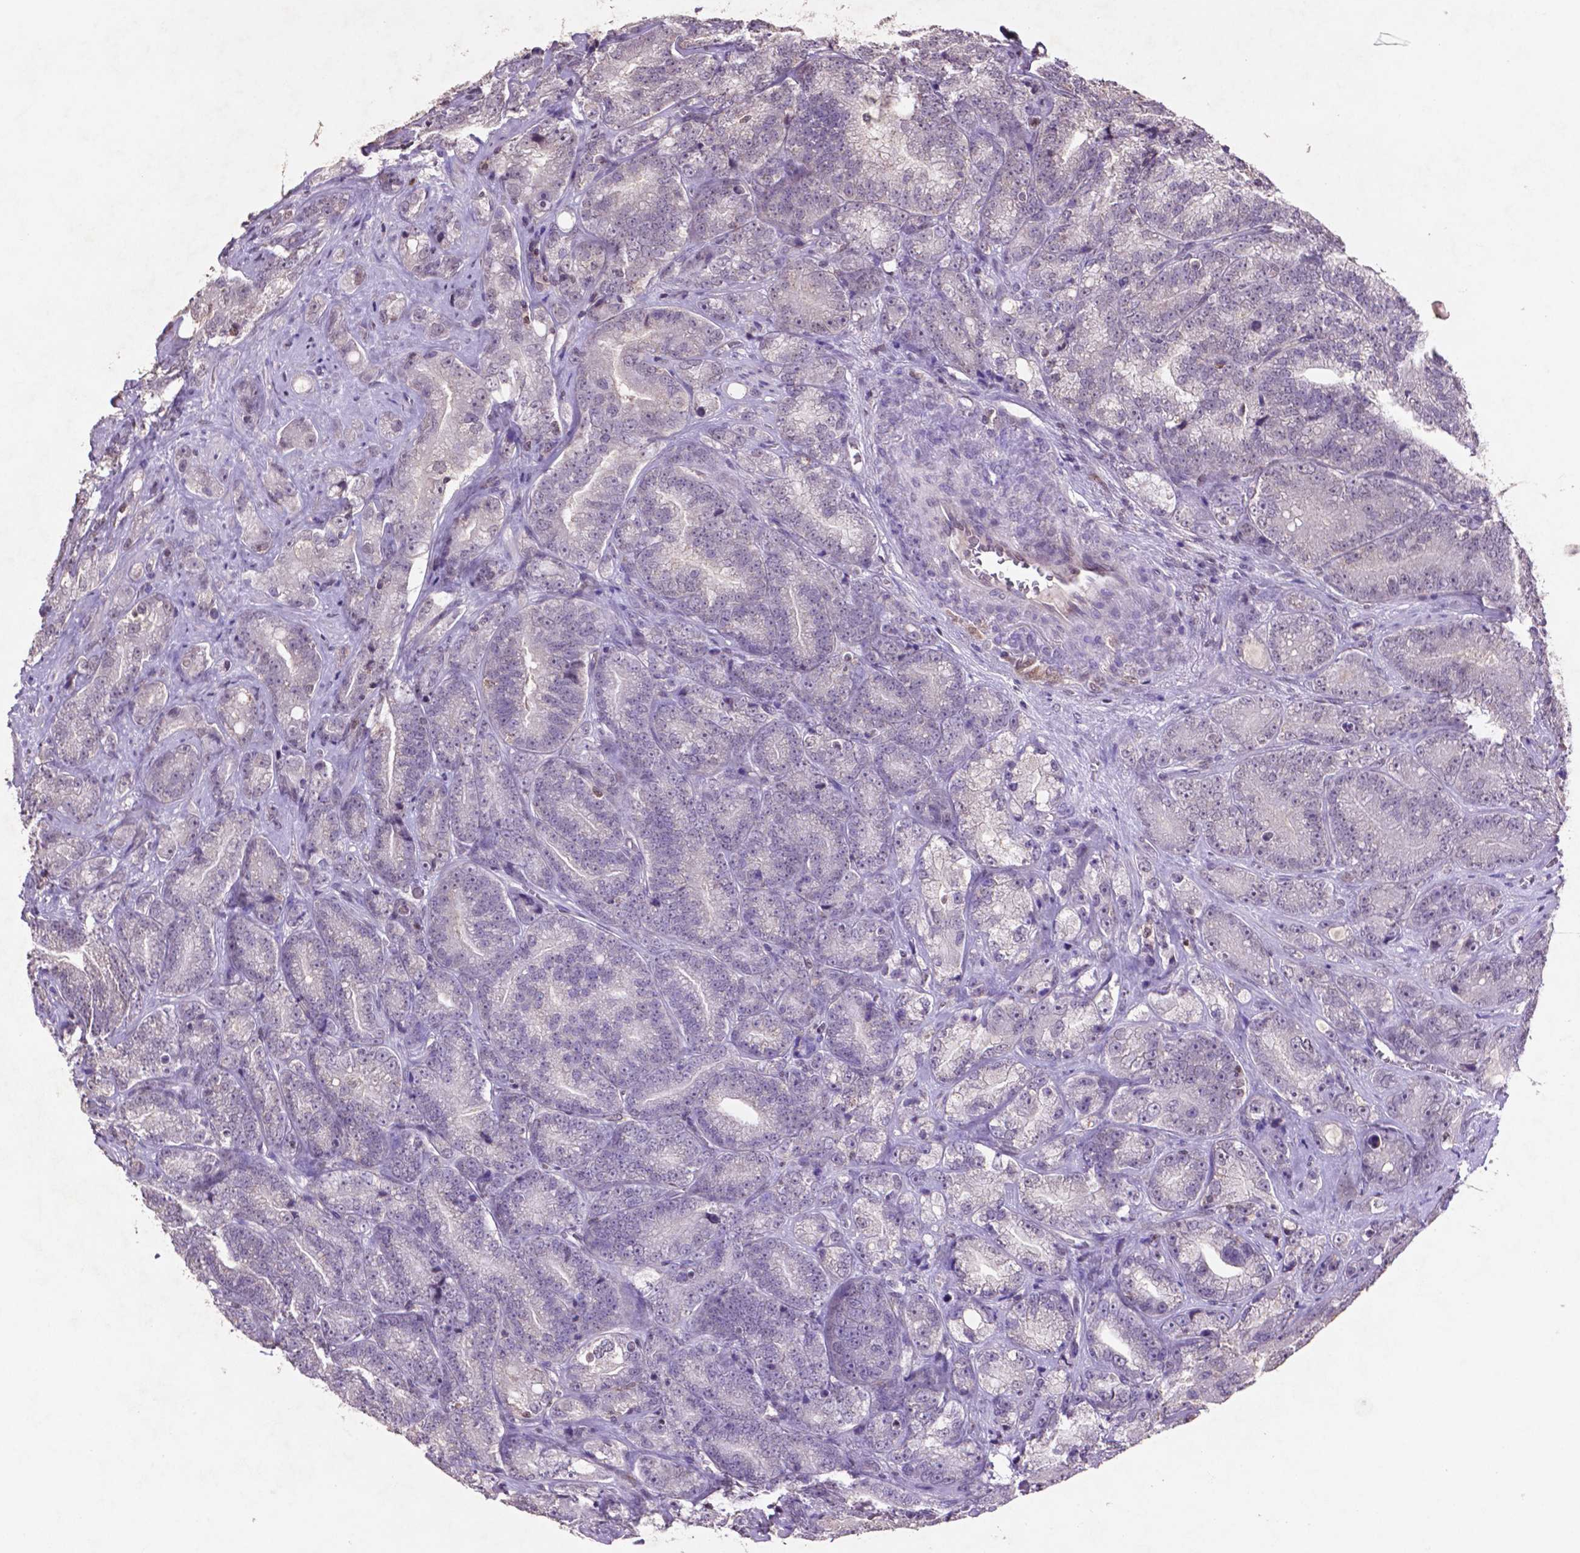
{"staining": {"intensity": "negative", "quantity": "none", "location": "none"}, "tissue": "prostate cancer", "cell_type": "Tumor cells", "image_type": "cancer", "snomed": [{"axis": "morphology", "description": "Adenocarcinoma, NOS"}, {"axis": "topography", "description": "Prostate"}], "caption": "There is no significant positivity in tumor cells of prostate cancer.", "gene": "GLRX", "patient": {"sex": "male", "age": 63}}